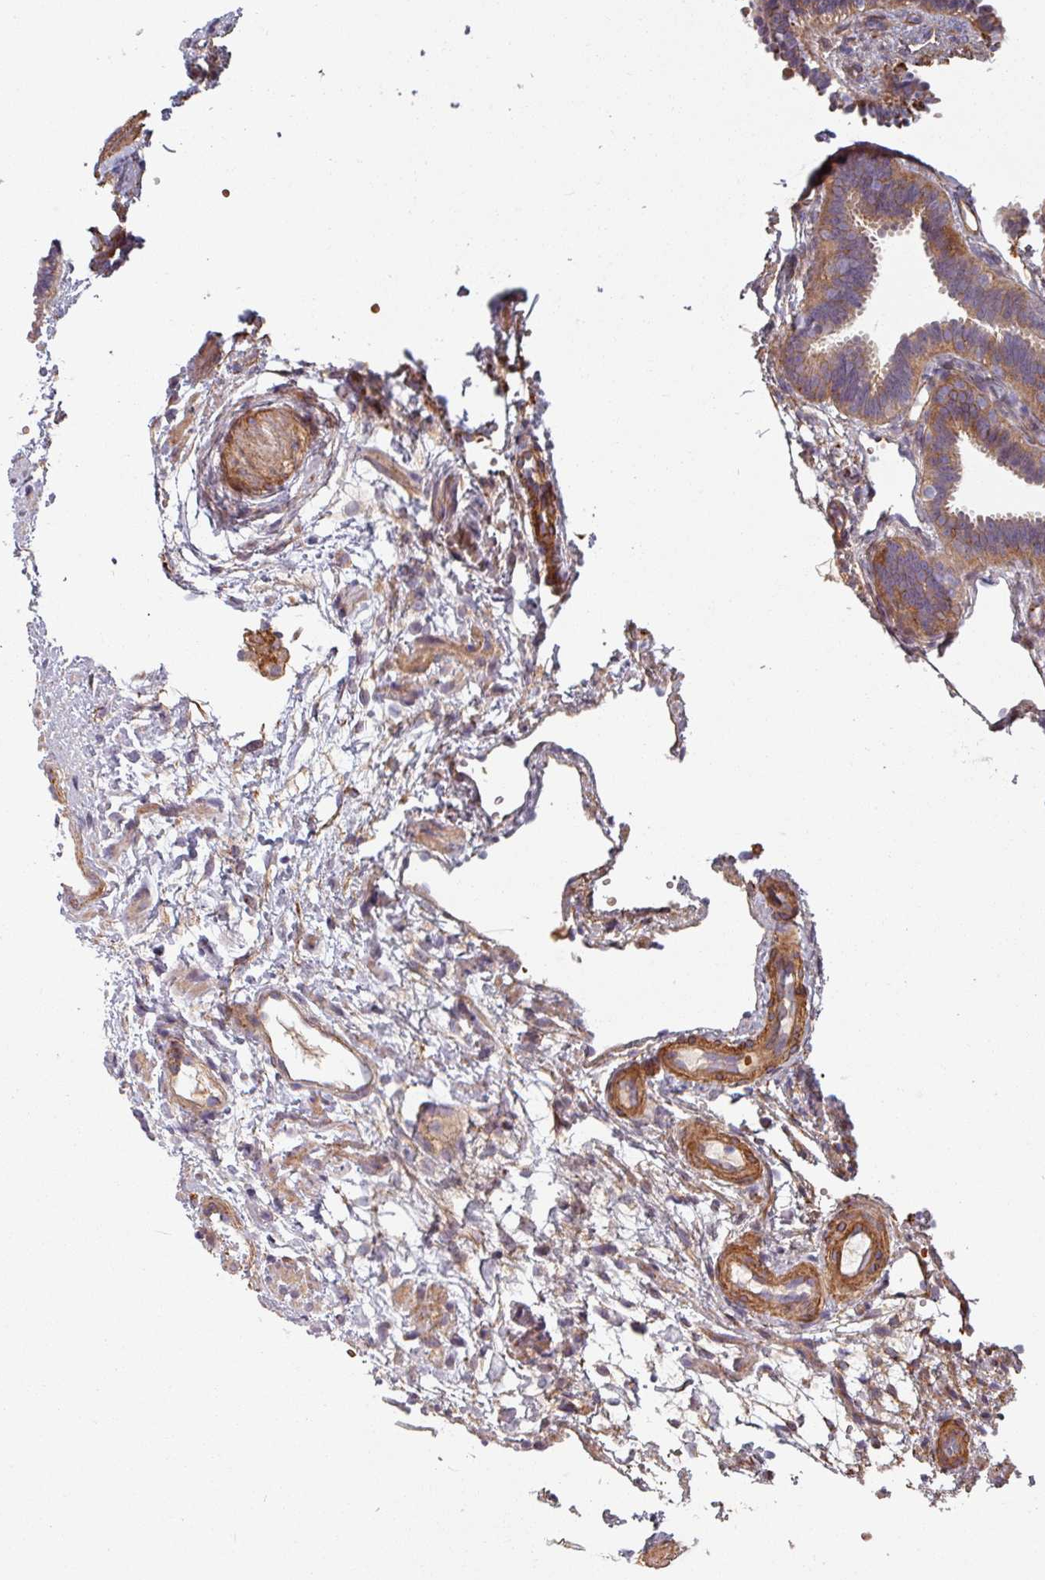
{"staining": {"intensity": "moderate", "quantity": "25%-75%", "location": "cytoplasmic/membranous"}, "tissue": "fallopian tube", "cell_type": "Glandular cells", "image_type": "normal", "snomed": [{"axis": "morphology", "description": "Normal tissue, NOS"}, {"axis": "topography", "description": "Fallopian tube"}], "caption": "Immunohistochemistry (DAB) staining of benign human fallopian tube exhibits moderate cytoplasmic/membranous protein expression in approximately 25%-75% of glandular cells.", "gene": "C4BPB", "patient": {"sex": "female", "age": 37}}